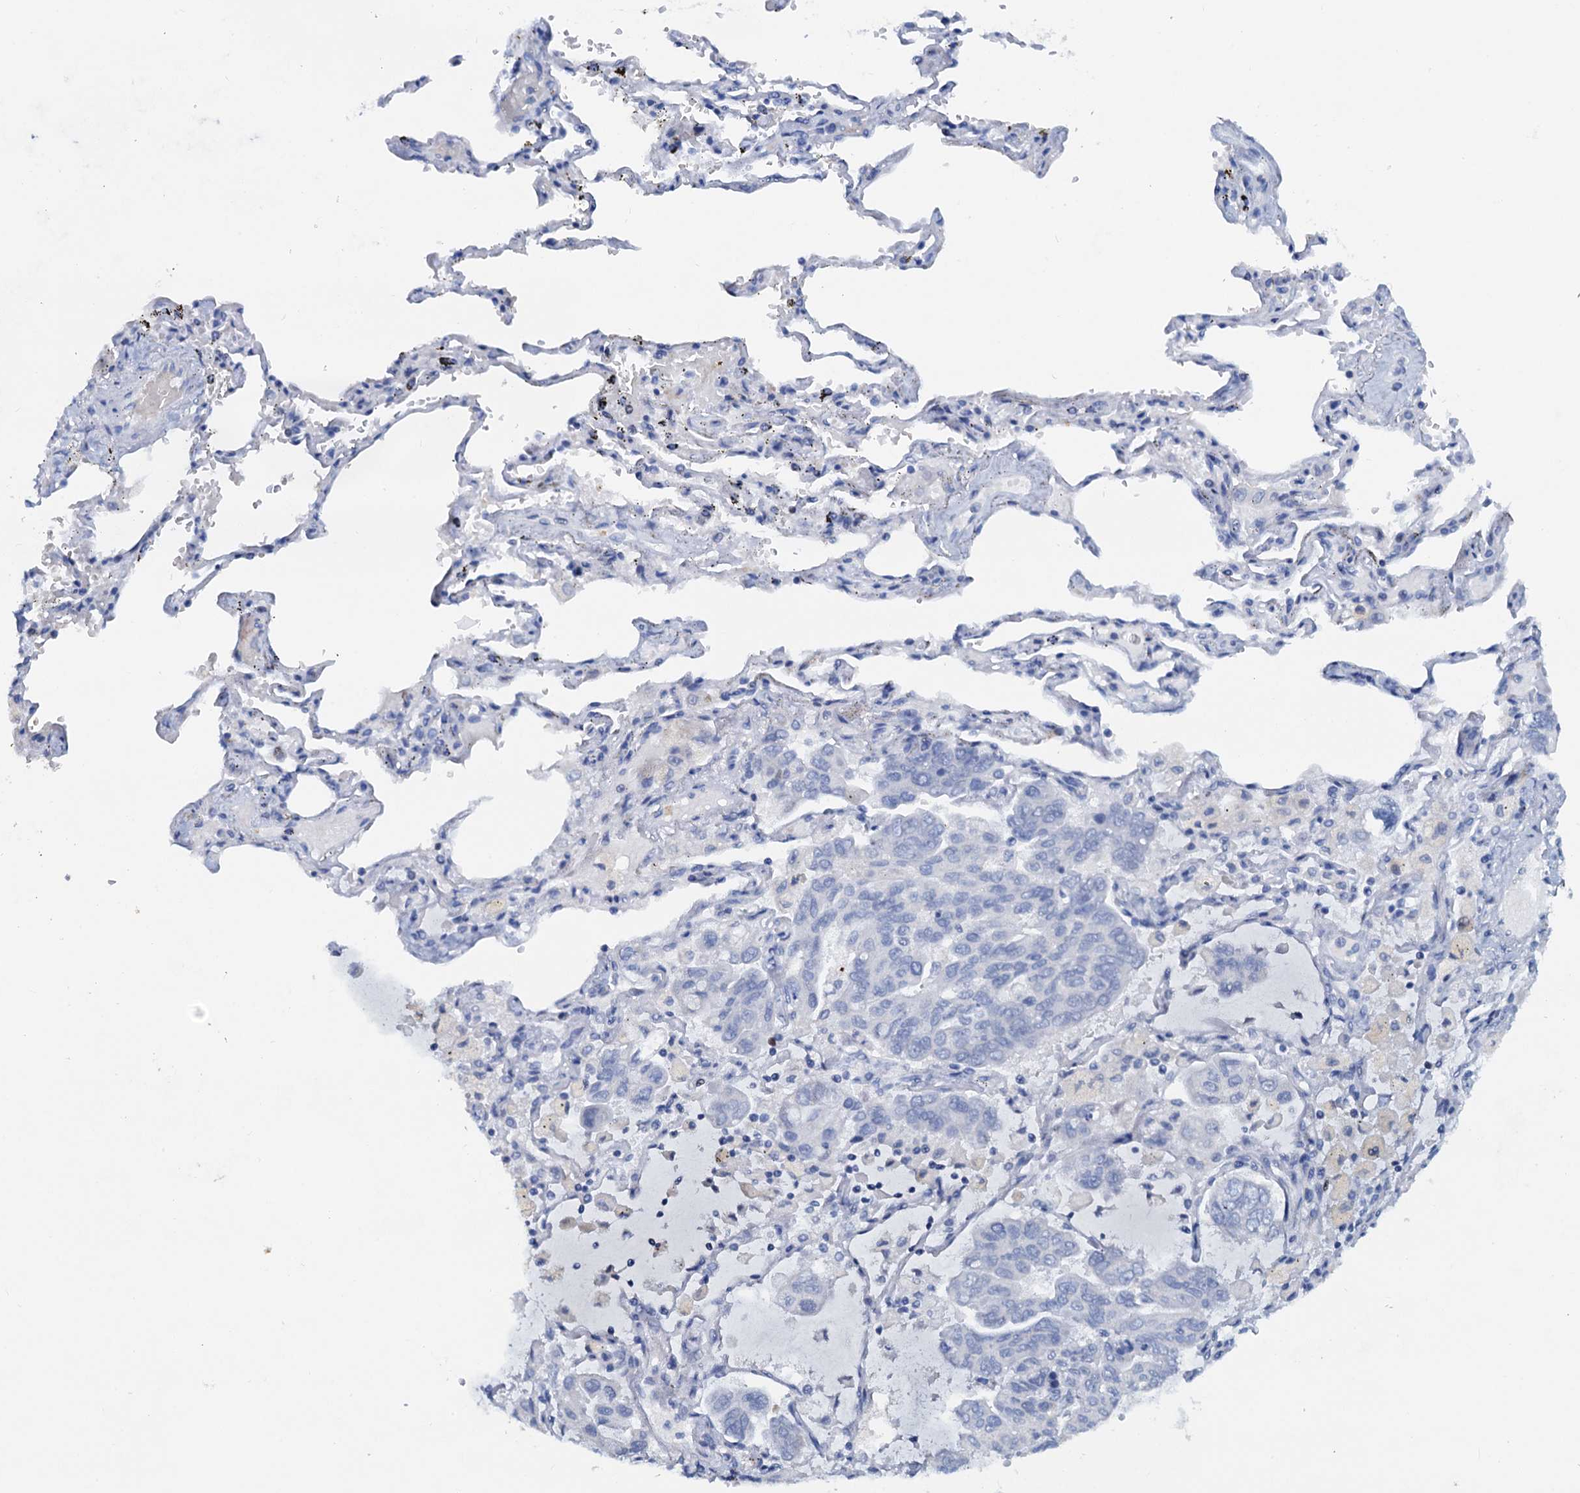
{"staining": {"intensity": "negative", "quantity": "none", "location": "none"}, "tissue": "lung cancer", "cell_type": "Tumor cells", "image_type": "cancer", "snomed": [{"axis": "morphology", "description": "Adenocarcinoma, NOS"}, {"axis": "topography", "description": "Lung"}], "caption": "DAB immunohistochemical staining of adenocarcinoma (lung) demonstrates no significant staining in tumor cells.", "gene": "PTGES3", "patient": {"sex": "male", "age": 64}}